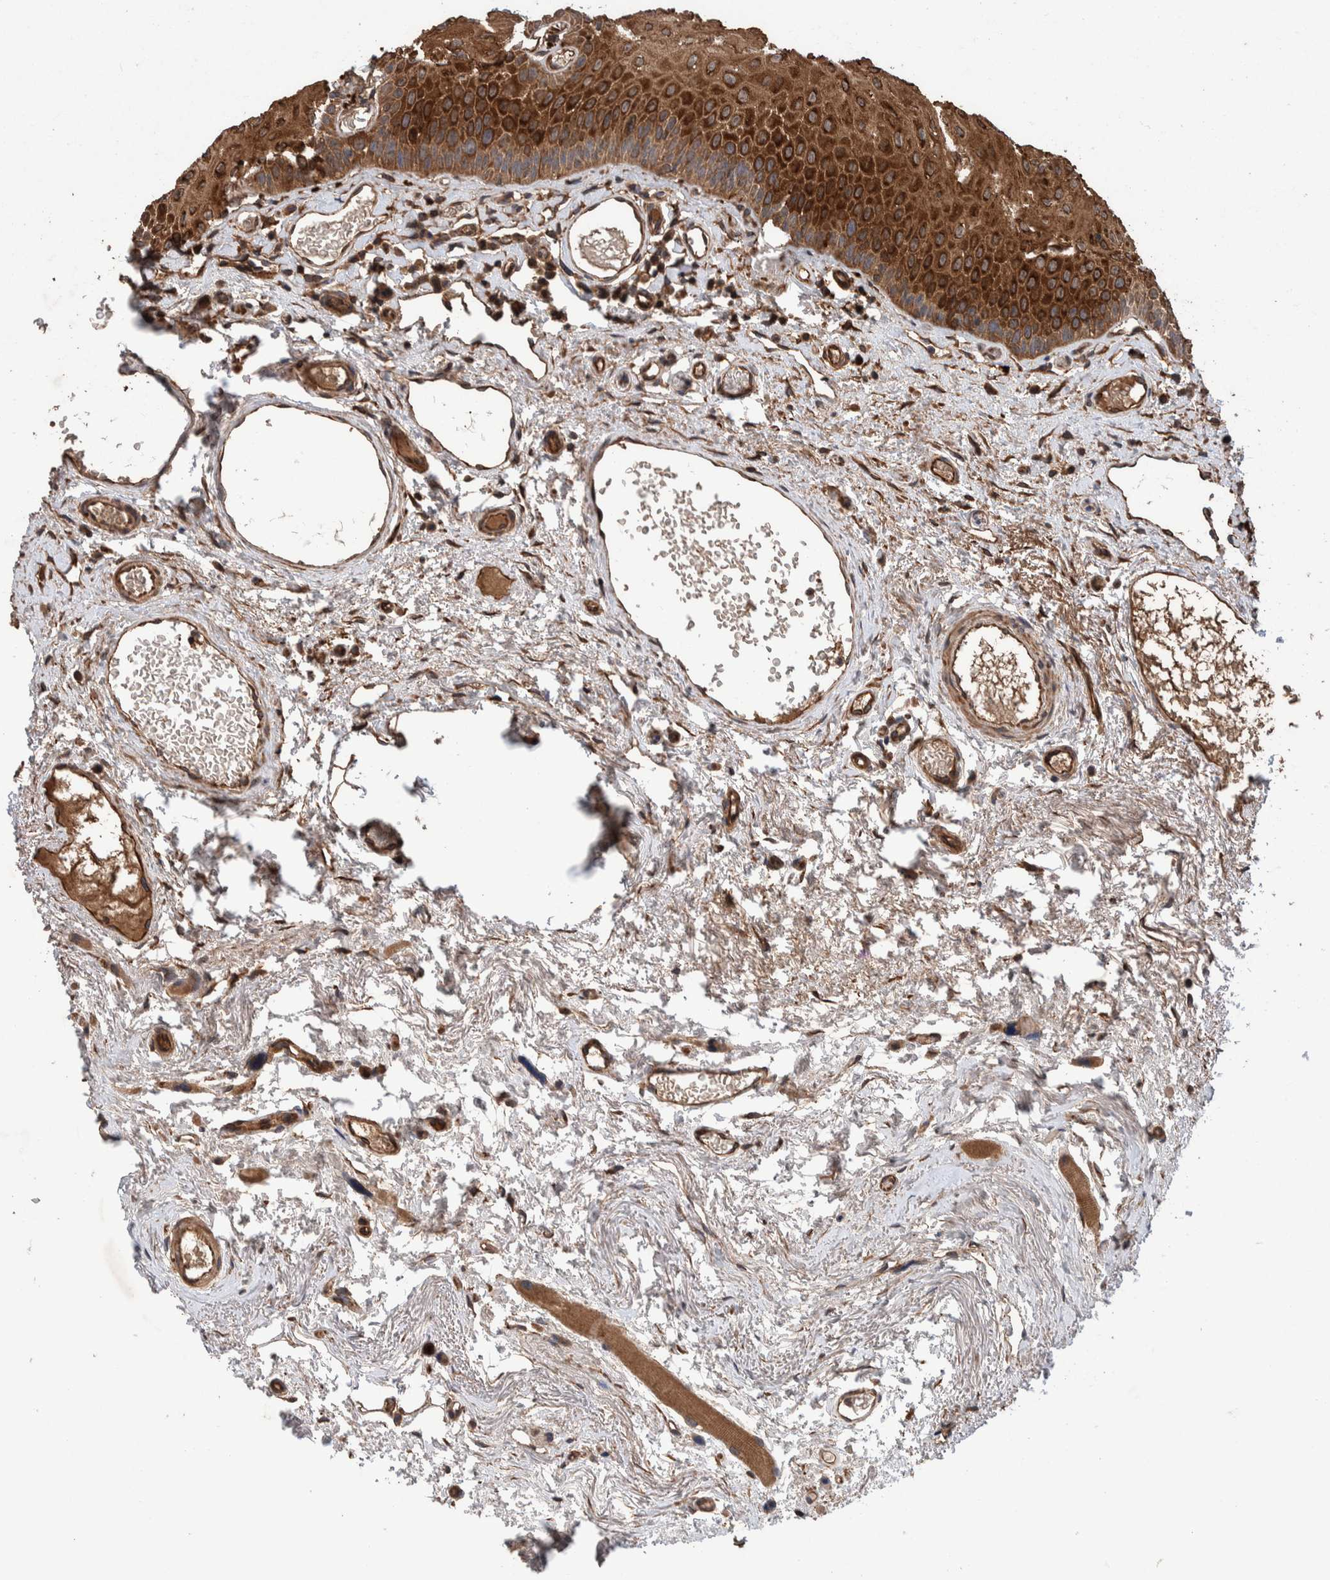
{"staining": {"intensity": "strong", "quantity": ">75%", "location": "cytoplasmic/membranous"}, "tissue": "oral mucosa", "cell_type": "Squamous epithelial cells", "image_type": "normal", "snomed": [{"axis": "morphology", "description": "Normal tissue, NOS"}, {"axis": "topography", "description": "Skeletal muscle"}, {"axis": "topography", "description": "Oral tissue"}, {"axis": "topography", "description": "Peripheral nerve tissue"}], "caption": "High-power microscopy captured an immunohistochemistry (IHC) micrograph of benign oral mucosa, revealing strong cytoplasmic/membranous expression in about >75% of squamous epithelial cells. (DAB (3,3'-diaminobenzidine) = brown stain, brightfield microscopy at high magnification).", "gene": "ENSG00000251537", "patient": {"sex": "female", "age": 84}}